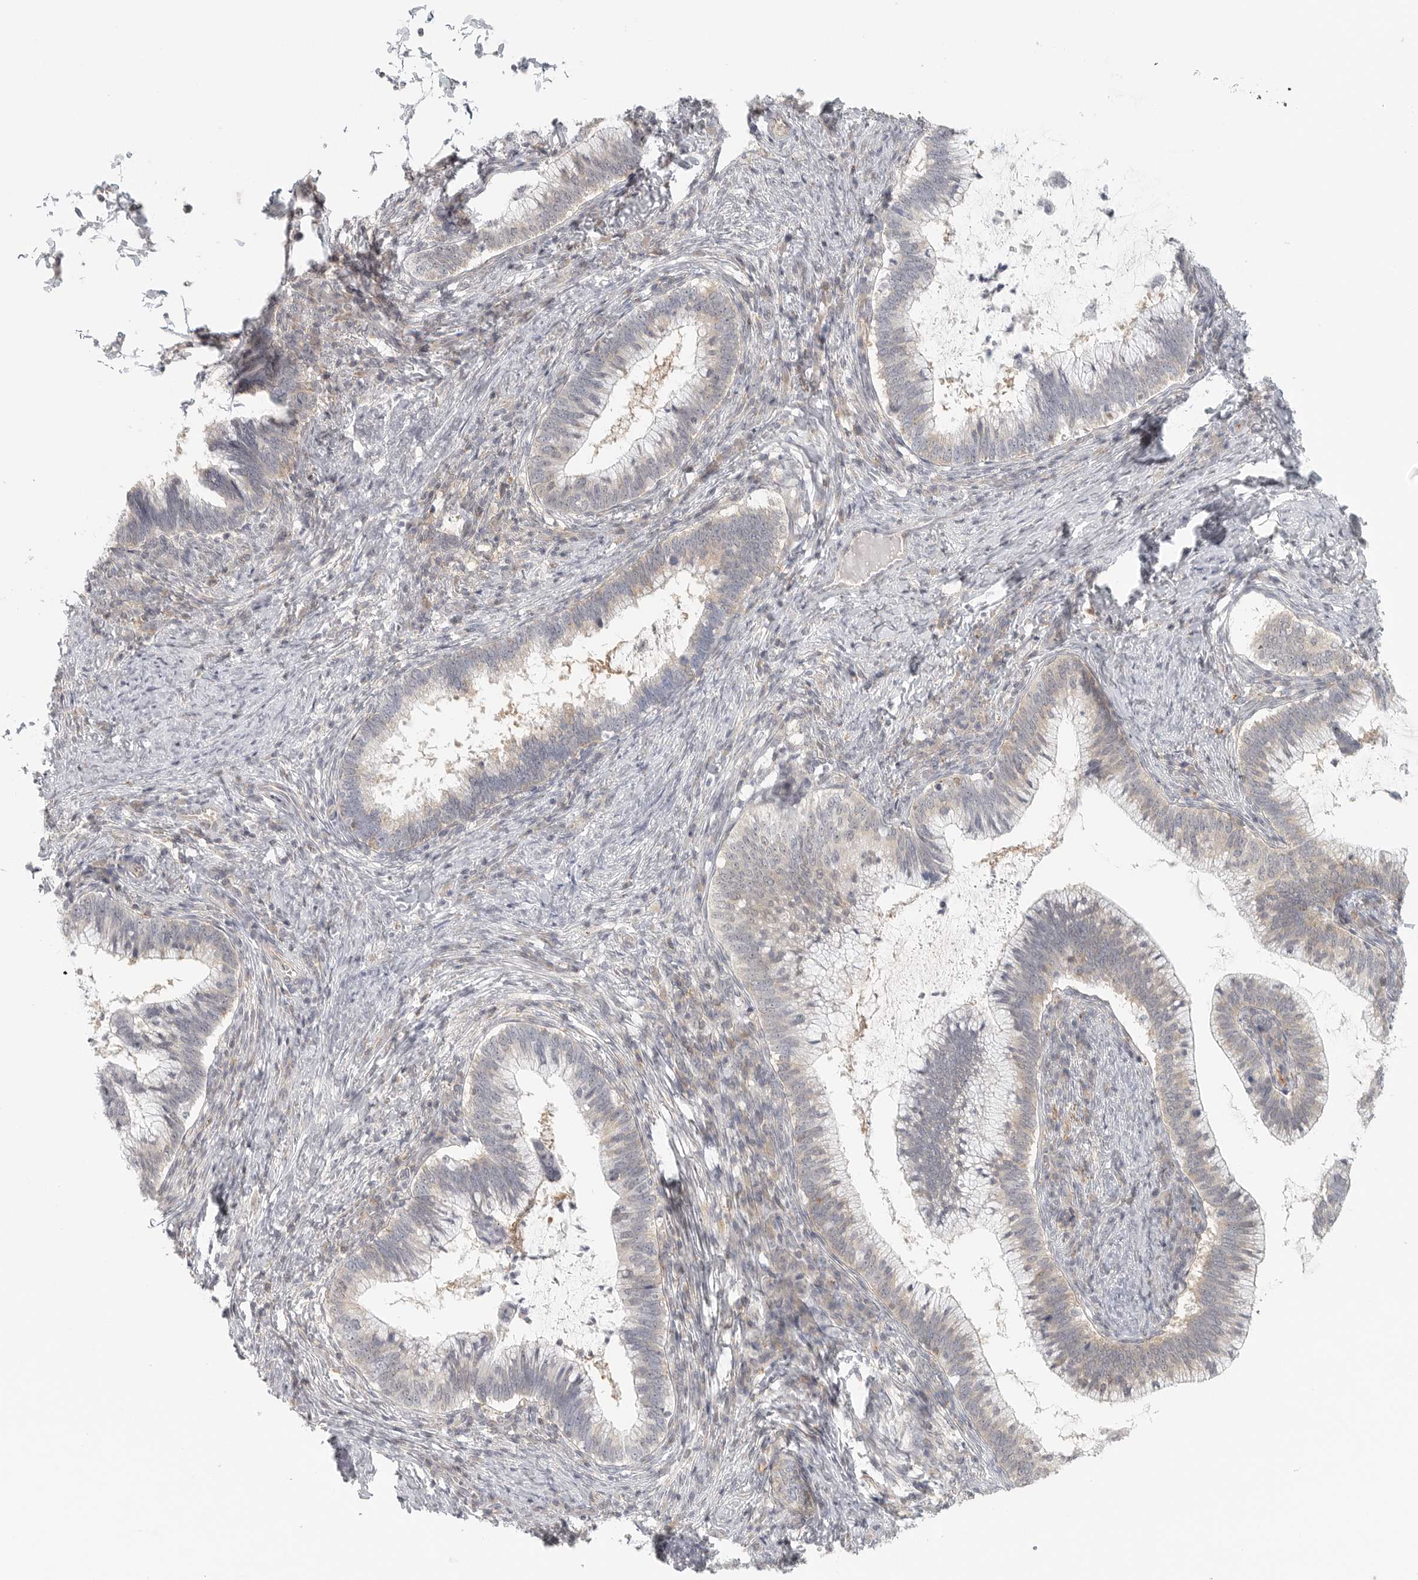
{"staining": {"intensity": "negative", "quantity": "none", "location": "none"}, "tissue": "cervical cancer", "cell_type": "Tumor cells", "image_type": "cancer", "snomed": [{"axis": "morphology", "description": "Adenocarcinoma, NOS"}, {"axis": "topography", "description": "Cervix"}], "caption": "This is a image of immunohistochemistry (IHC) staining of cervical adenocarcinoma, which shows no expression in tumor cells.", "gene": "HDAC6", "patient": {"sex": "female", "age": 36}}